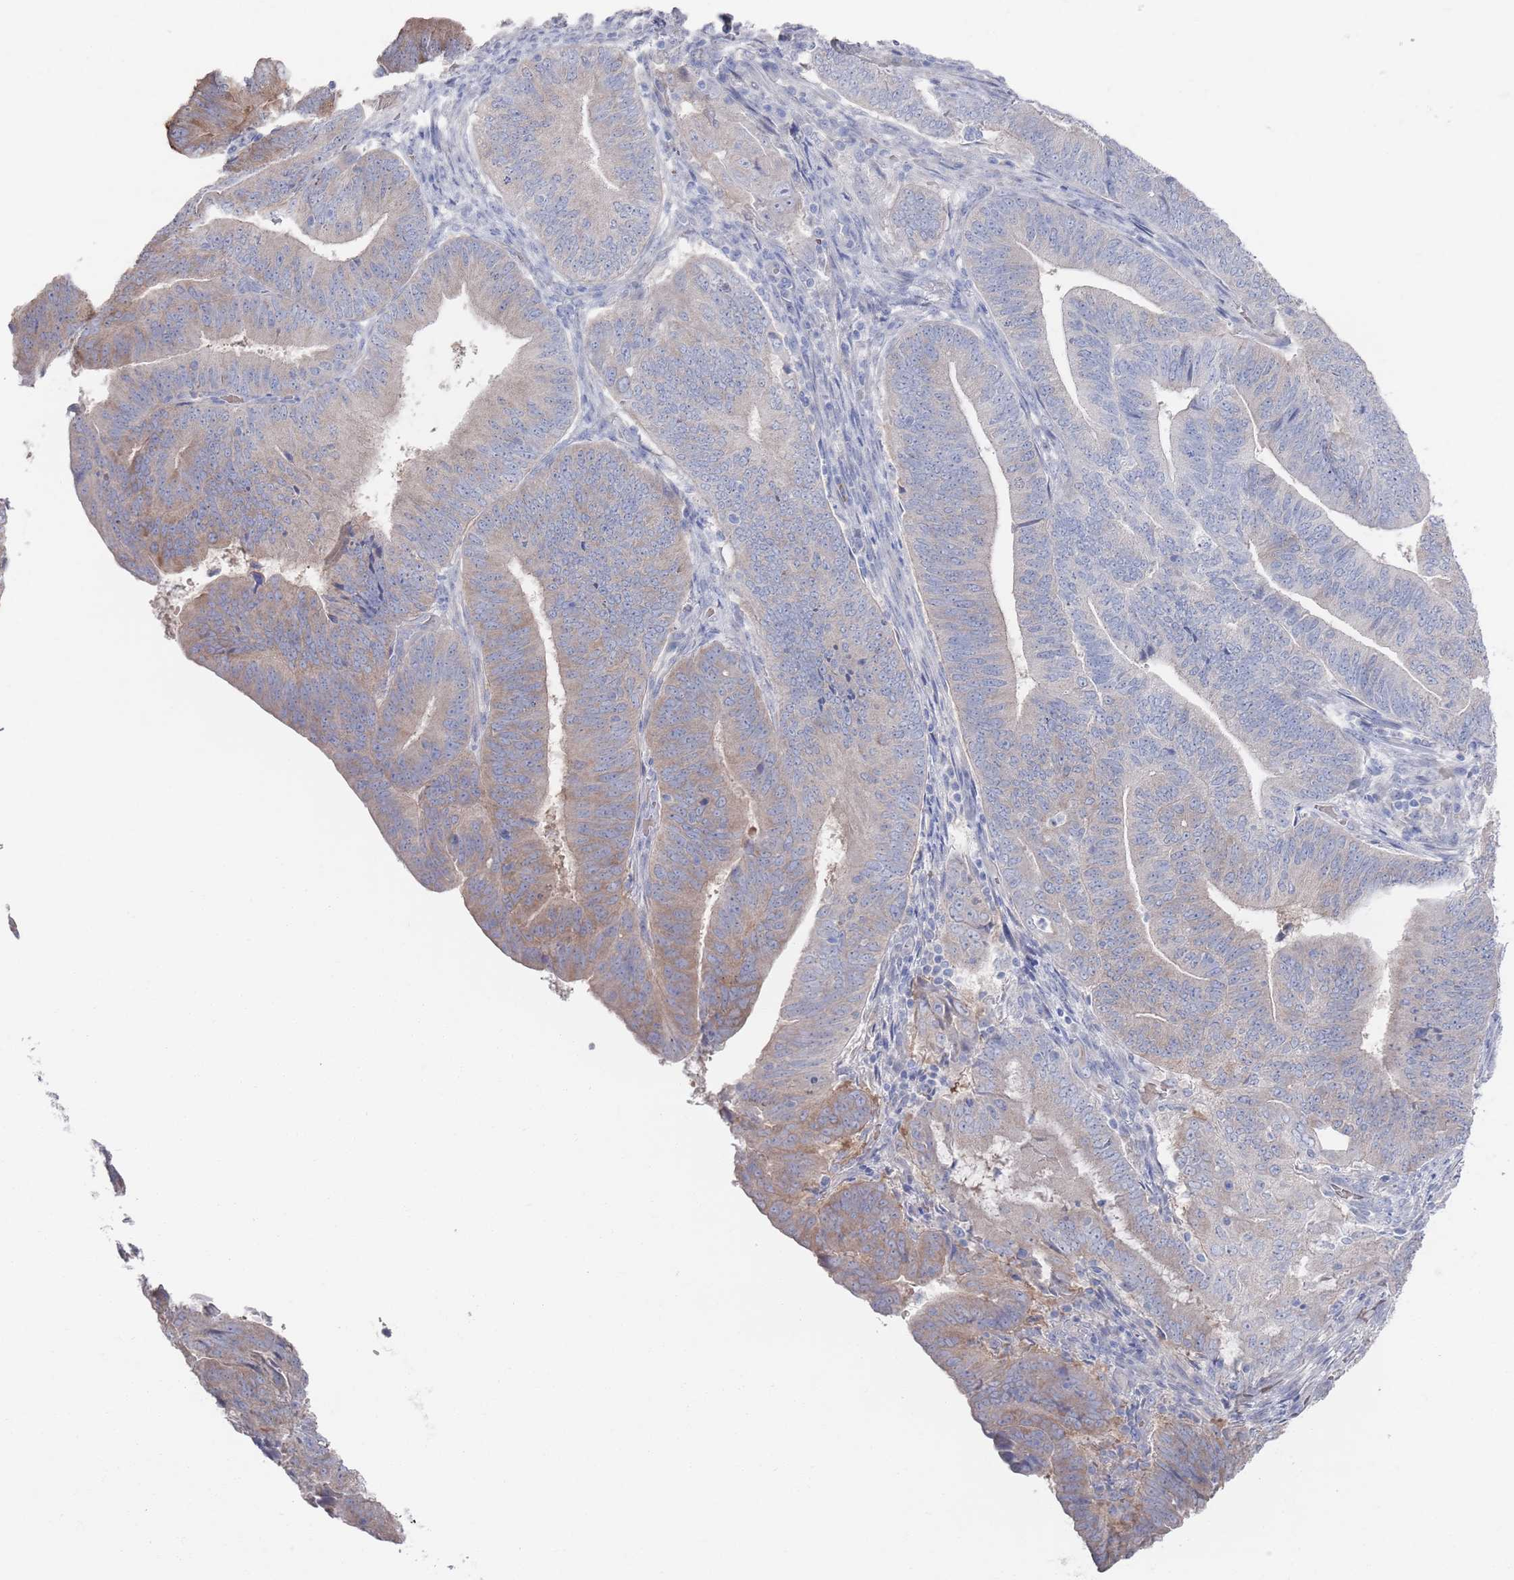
{"staining": {"intensity": "weak", "quantity": "25%-75%", "location": "cytoplasmic/membranous"}, "tissue": "endometrial cancer", "cell_type": "Tumor cells", "image_type": "cancer", "snomed": [{"axis": "morphology", "description": "Adenocarcinoma, NOS"}, {"axis": "topography", "description": "Endometrium"}], "caption": "Protein expression by immunohistochemistry displays weak cytoplasmic/membranous positivity in approximately 25%-75% of tumor cells in adenocarcinoma (endometrial). (DAB IHC, brown staining for protein, blue staining for nuclei).", "gene": "TMCO3", "patient": {"sex": "female", "age": 70}}